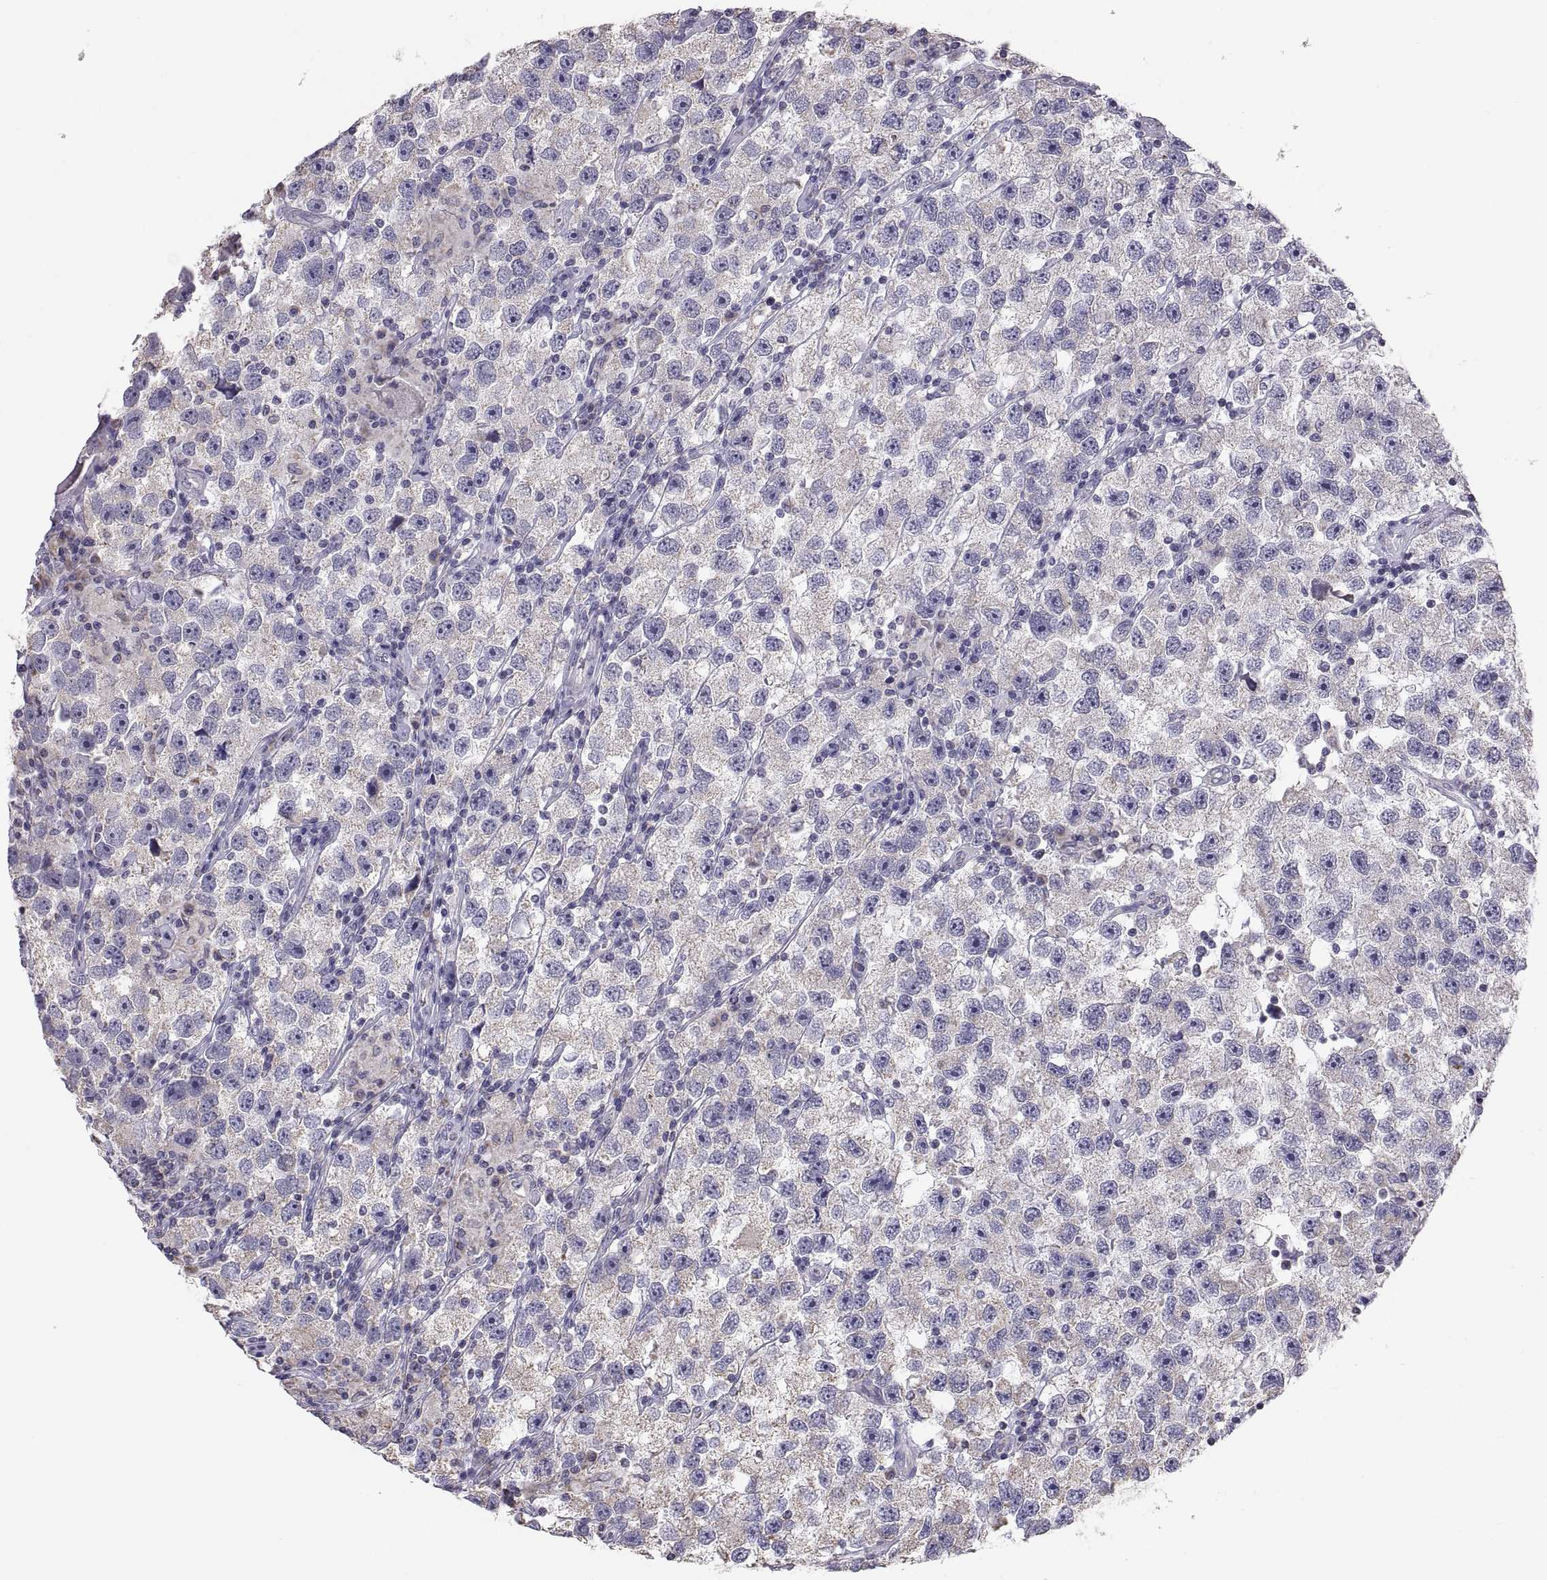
{"staining": {"intensity": "negative", "quantity": "none", "location": "none"}, "tissue": "testis cancer", "cell_type": "Tumor cells", "image_type": "cancer", "snomed": [{"axis": "morphology", "description": "Seminoma, NOS"}, {"axis": "topography", "description": "Testis"}], "caption": "This is an immunohistochemistry histopathology image of testis cancer (seminoma). There is no positivity in tumor cells.", "gene": "TNNC1", "patient": {"sex": "male", "age": 26}}